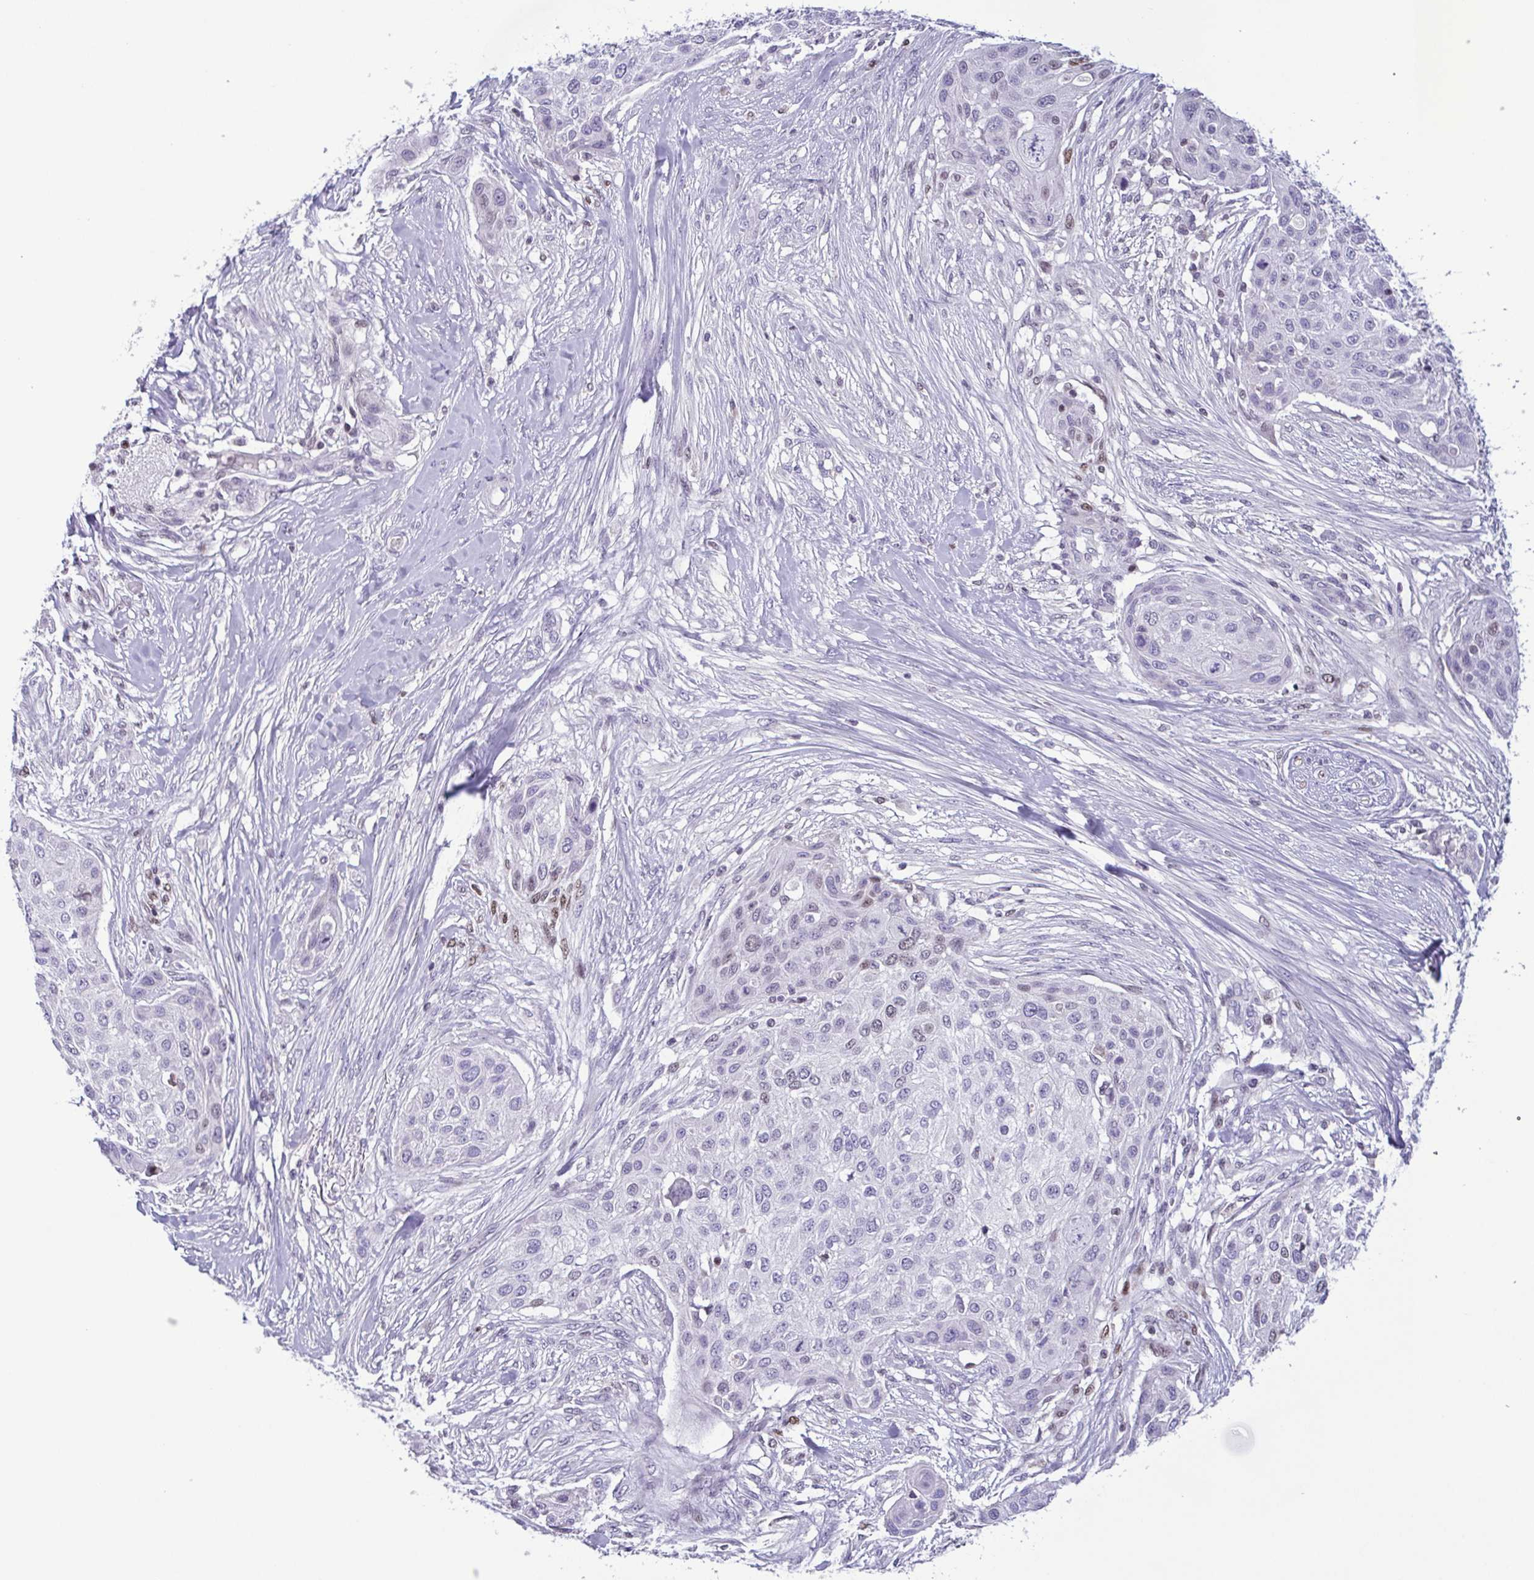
{"staining": {"intensity": "negative", "quantity": "none", "location": "none"}, "tissue": "skin cancer", "cell_type": "Tumor cells", "image_type": "cancer", "snomed": [{"axis": "morphology", "description": "Squamous cell carcinoma, NOS"}, {"axis": "topography", "description": "Skin"}], "caption": "Skin cancer was stained to show a protein in brown. There is no significant positivity in tumor cells.", "gene": "IRF1", "patient": {"sex": "female", "age": 87}}